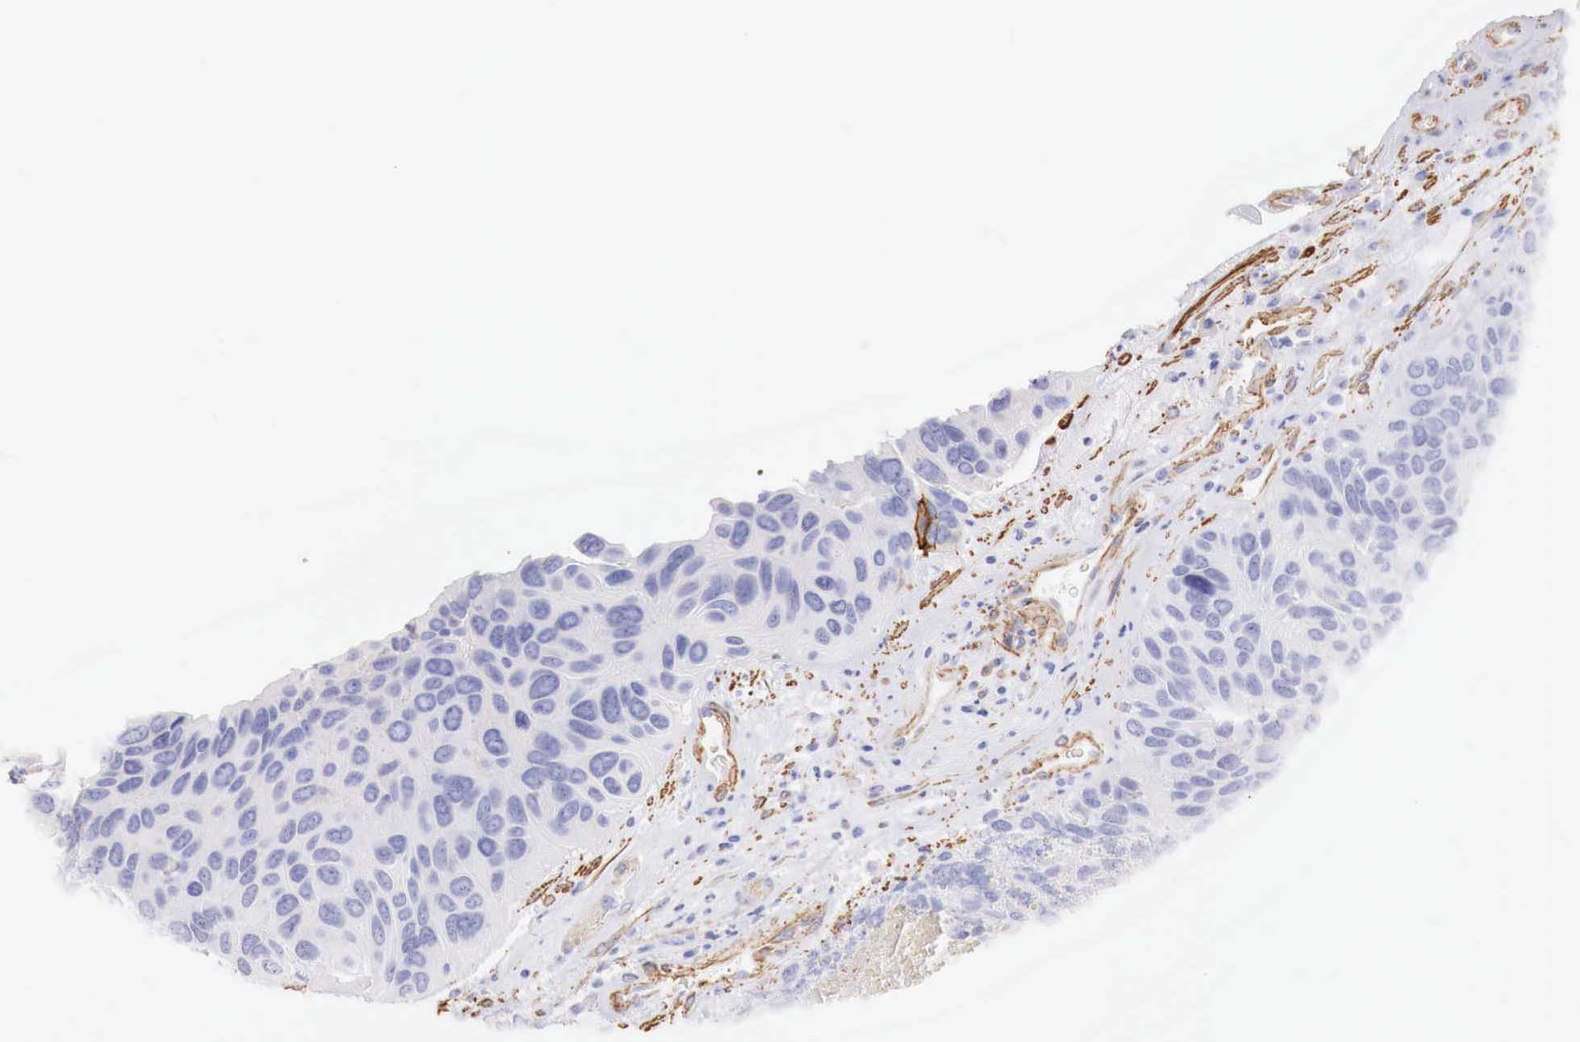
{"staining": {"intensity": "negative", "quantity": "none", "location": "none"}, "tissue": "urothelial cancer", "cell_type": "Tumor cells", "image_type": "cancer", "snomed": [{"axis": "morphology", "description": "Urothelial carcinoma, High grade"}, {"axis": "topography", "description": "Urinary bladder"}], "caption": "DAB (3,3'-diaminobenzidine) immunohistochemical staining of high-grade urothelial carcinoma displays no significant staining in tumor cells. The staining is performed using DAB (3,3'-diaminobenzidine) brown chromogen with nuclei counter-stained in using hematoxylin.", "gene": "TPM1", "patient": {"sex": "male", "age": 66}}